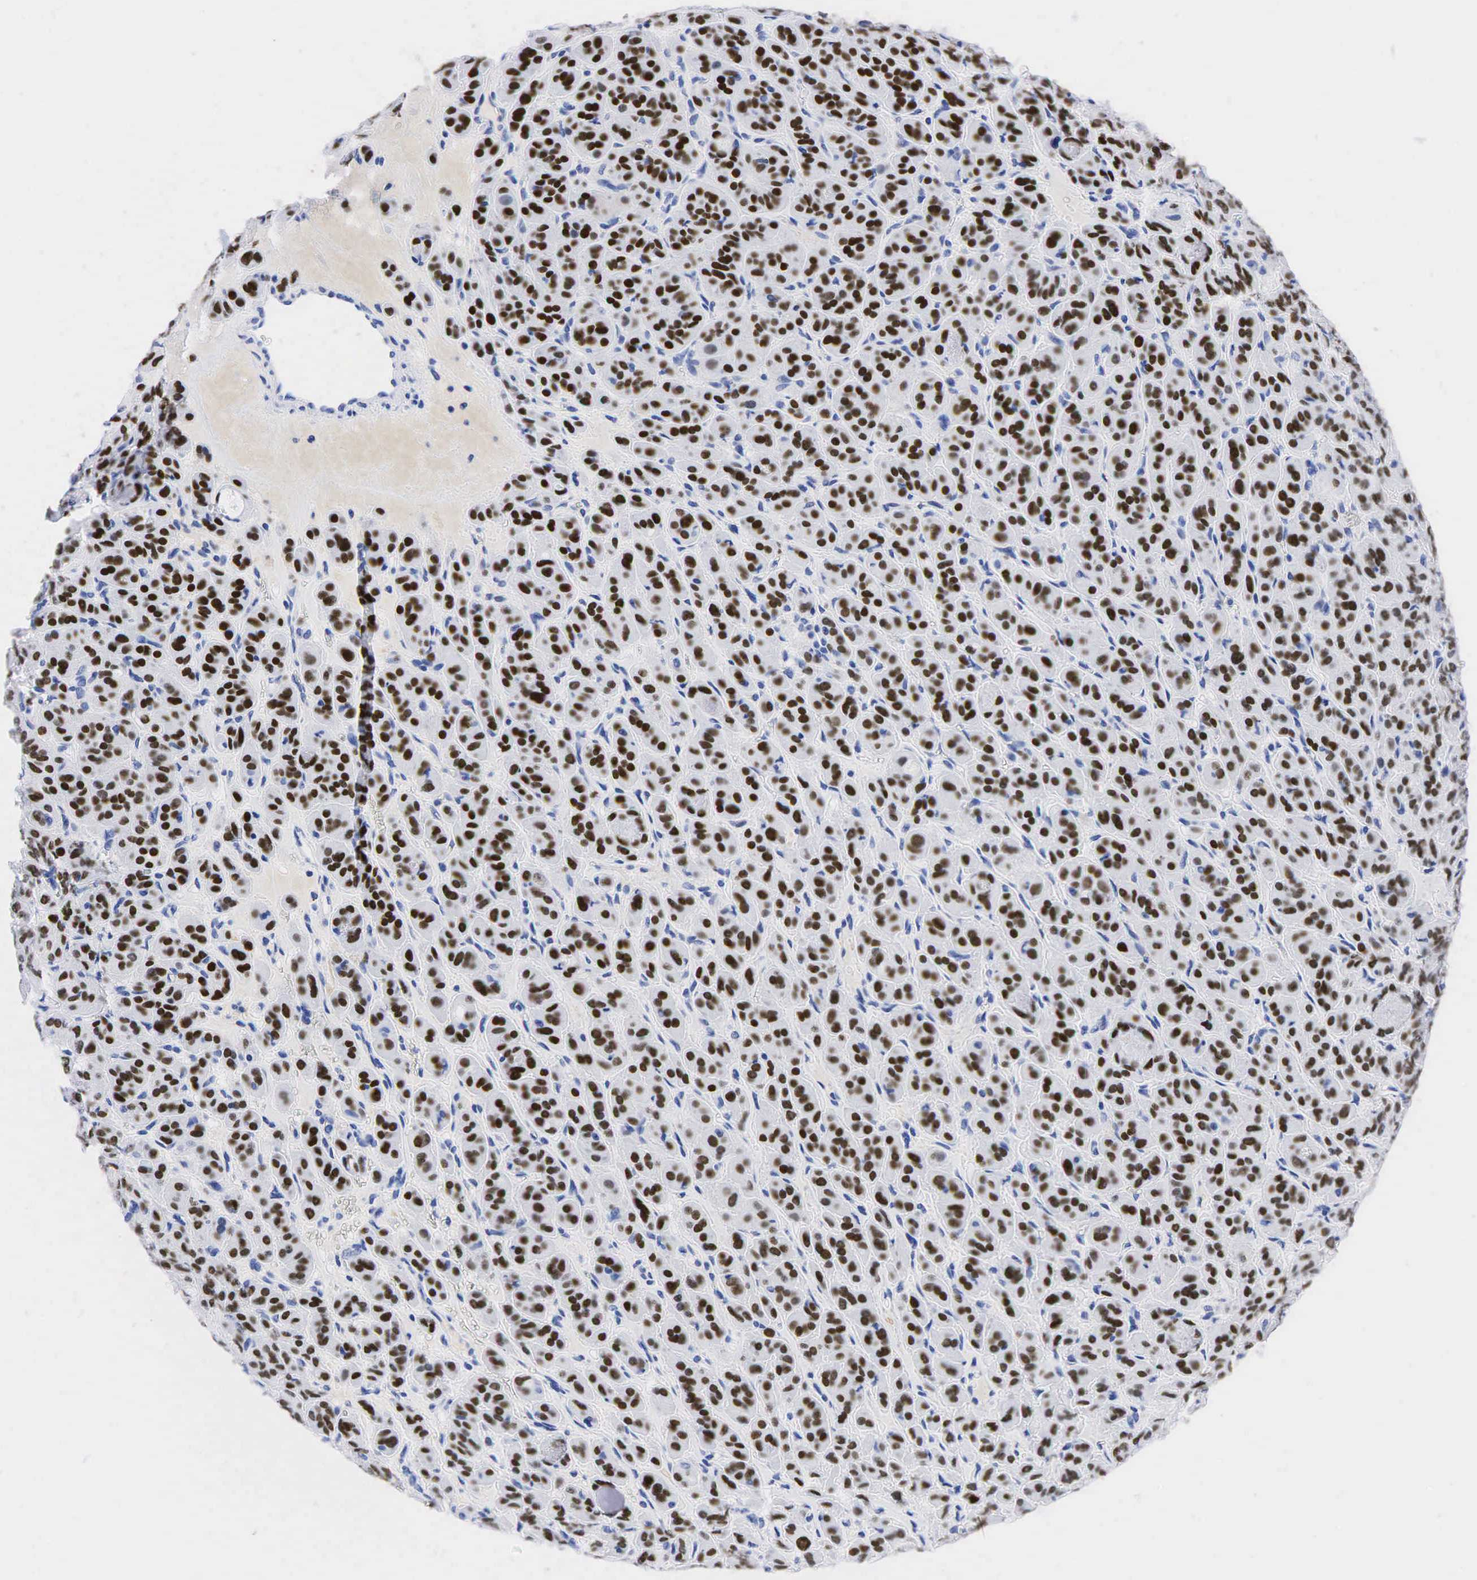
{"staining": {"intensity": "strong", "quantity": ">75%", "location": "nuclear"}, "tissue": "thyroid cancer", "cell_type": "Tumor cells", "image_type": "cancer", "snomed": [{"axis": "morphology", "description": "Follicular adenoma carcinoma, NOS"}, {"axis": "topography", "description": "Thyroid gland"}], "caption": "An image of follicular adenoma carcinoma (thyroid) stained for a protein reveals strong nuclear brown staining in tumor cells.", "gene": "NKX2-1", "patient": {"sex": "female", "age": 71}}